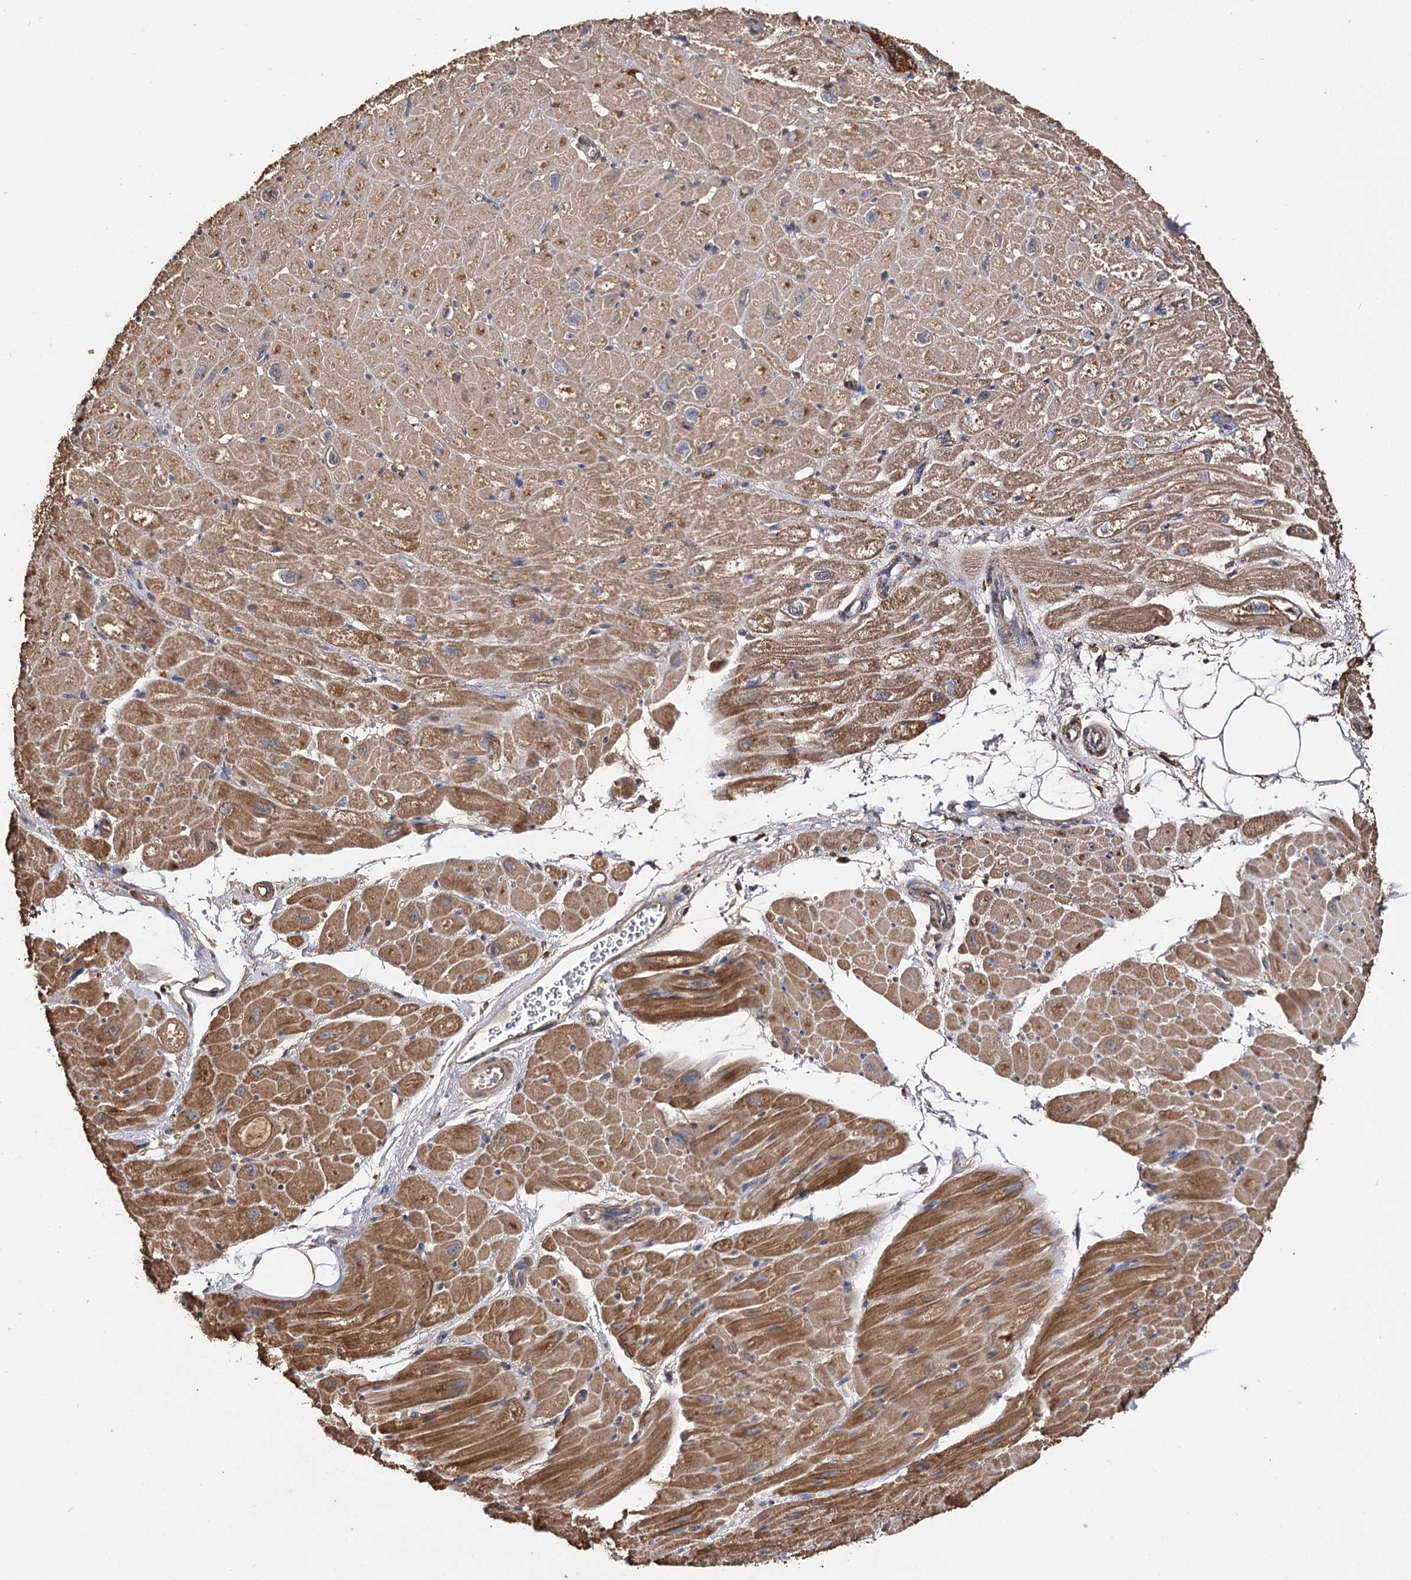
{"staining": {"intensity": "moderate", "quantity": ">75%", "location": "cytoplasmic/membranous"}, "tissue": "heart muscle", "cell_type": "Cardiomyocytes", "image_type": "normal", "snomed": [{"axis": "morphology", "description": "Normal tissue, NOS"}, {"axis": "topography", "description": "Heart"}], "caption": "An image of human heart muscle stained for a protein displays moderate cytoplasmic/membranous brown staining in cardiomyocytes. (DAB (3,3'-diaminobenzidine) IHC with brightfield microscopy, high magnification).", "gene": "ARL13A", "patient": {"sex": "male", "age": 50}}